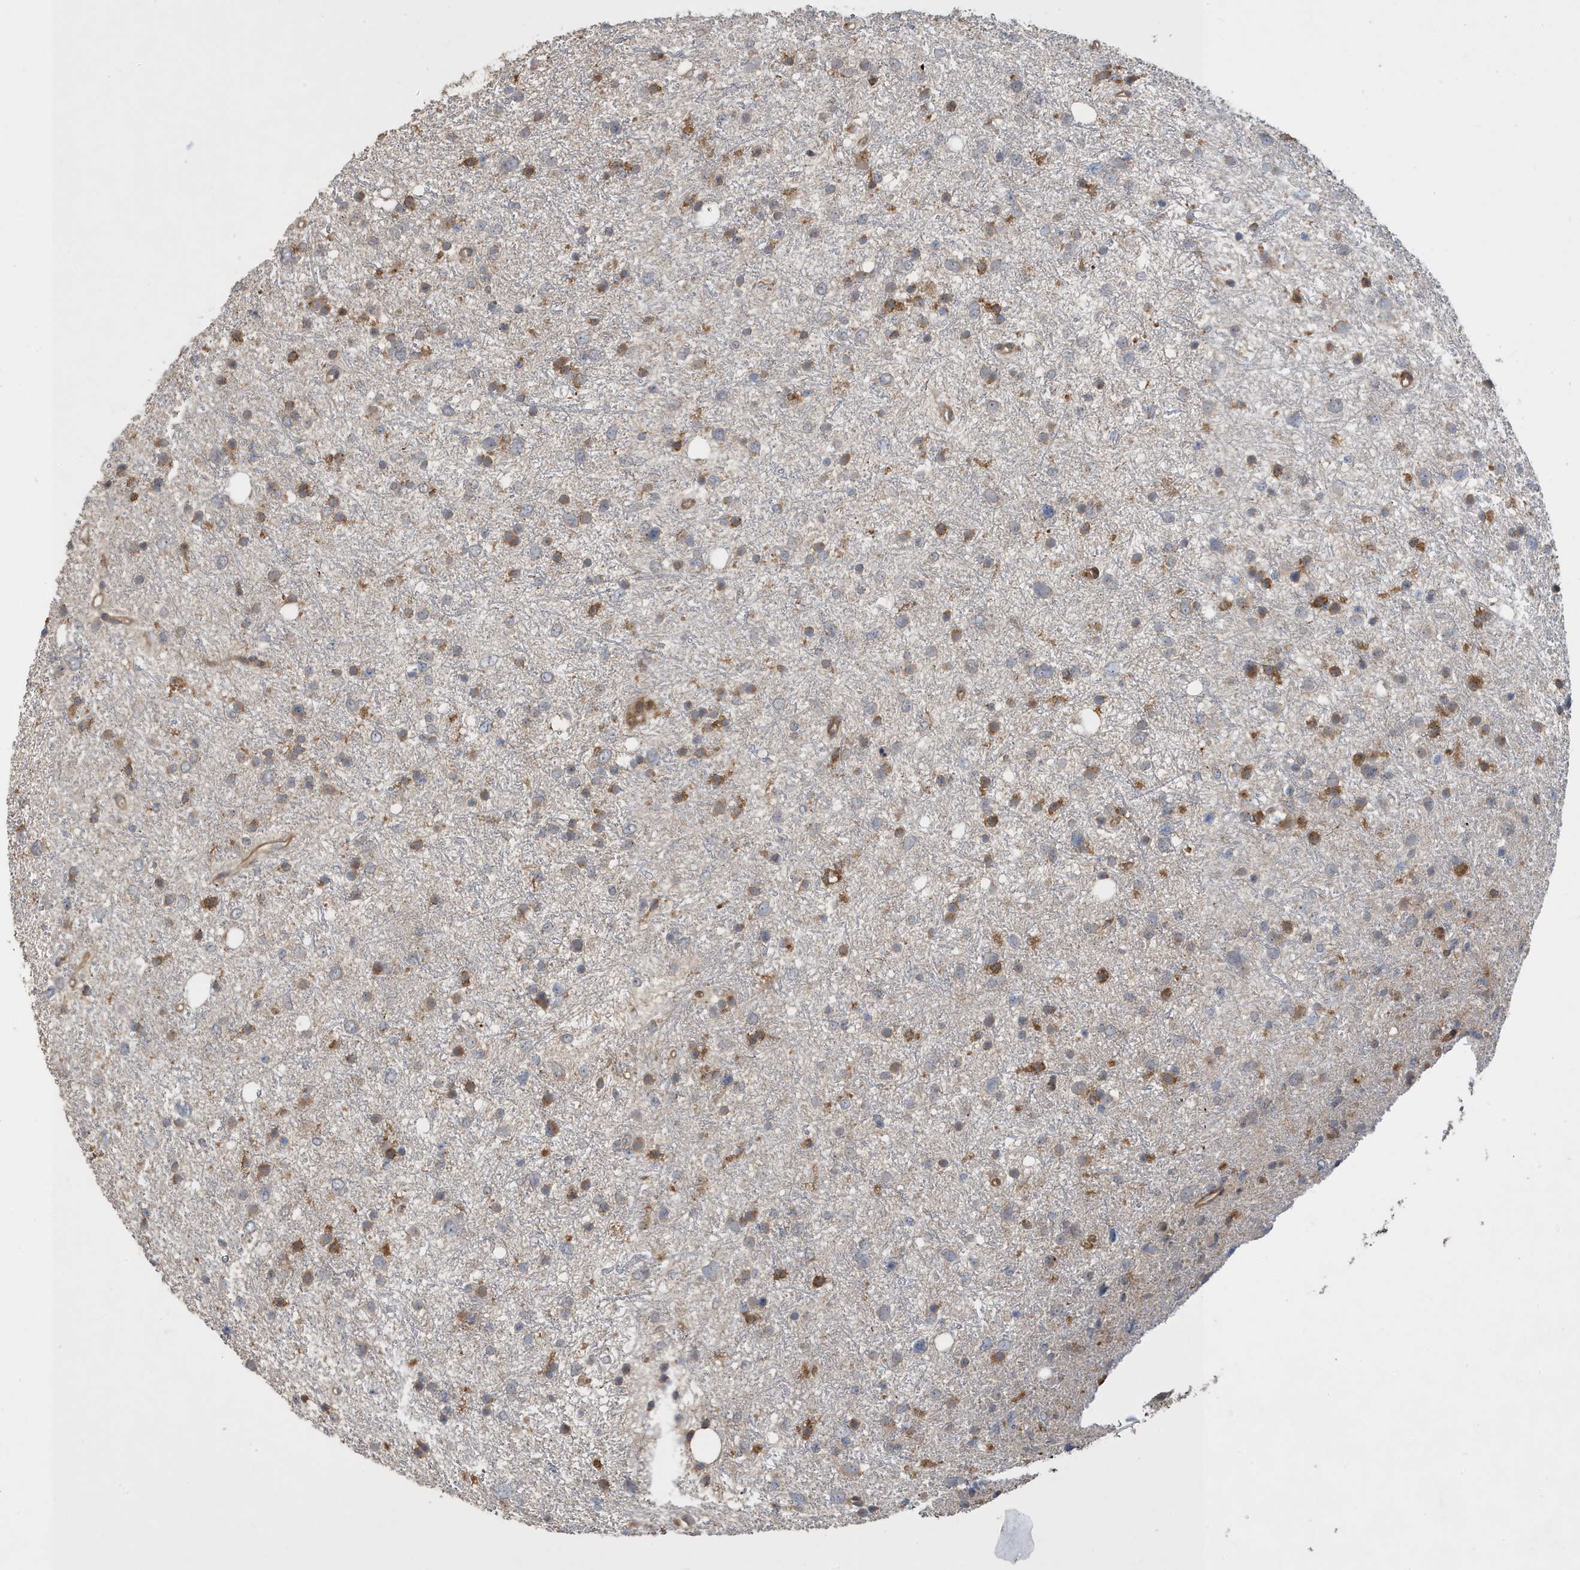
{"staining": {"intensity": "moderate", "quantity": "<25%", "location": "cytoplasmic/membranous"}, "tissue": "glioma", "cell_type": "Tumor cells", "image_type": "cancer", "snomed": [{"axis": "morphology", "description": "Glioma, malignant, Low grade"}, {"axis": "topography", "description": "Cerebral cortex"}], "caption": "Malignant low-grade glioma stained with a protein marker shows moderate staining in tumor cells.", "gene": "LAPTM4A", "patient": {"sex": "female", "age": 39}}